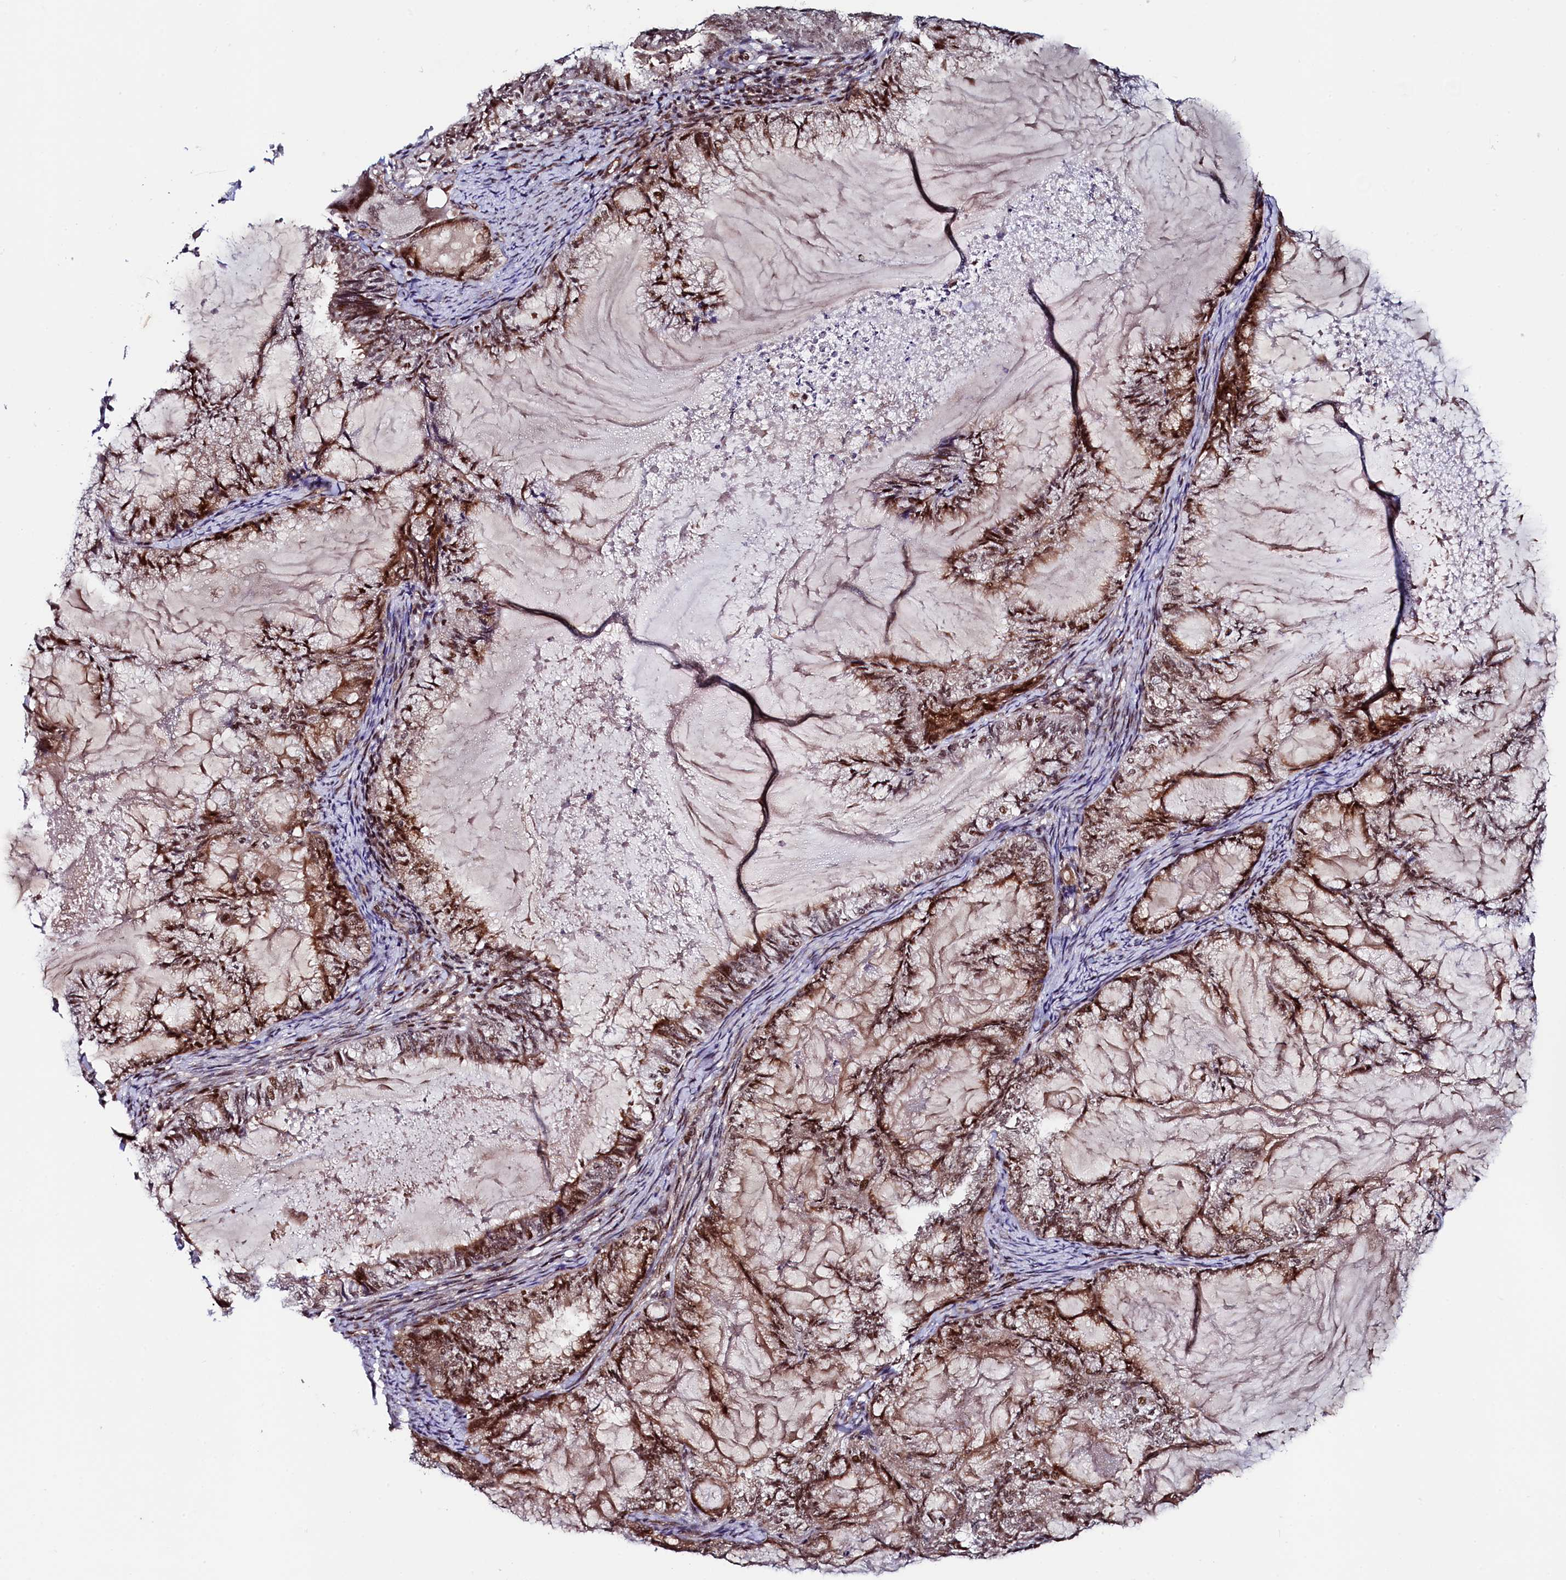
{"staining": {"intensity": "moderate", "quantity": ">75%", "location": "nuclear"}, "tissue": "endometrial cancer", "cell_type": "Tumor cells", "image_type": "cancer", "snomed": [{"axis": "morphology", "description": "Adenocarcinoma, NOS"}, {"axis": "topography", "description": "Endometrium"}], "caption": "High-magnification brightfield microscopy of adenocarcinoma (endometrial) stained with DAB (3,3'-diaminobenzidine) (brown) and counterstained with hematoxylin (blue). tumor cells exhibit moderate nuclear positivity is identified in about>75% of cells.", "gene": "LEO1", "patient": {"sex": "female", "age": 86}}